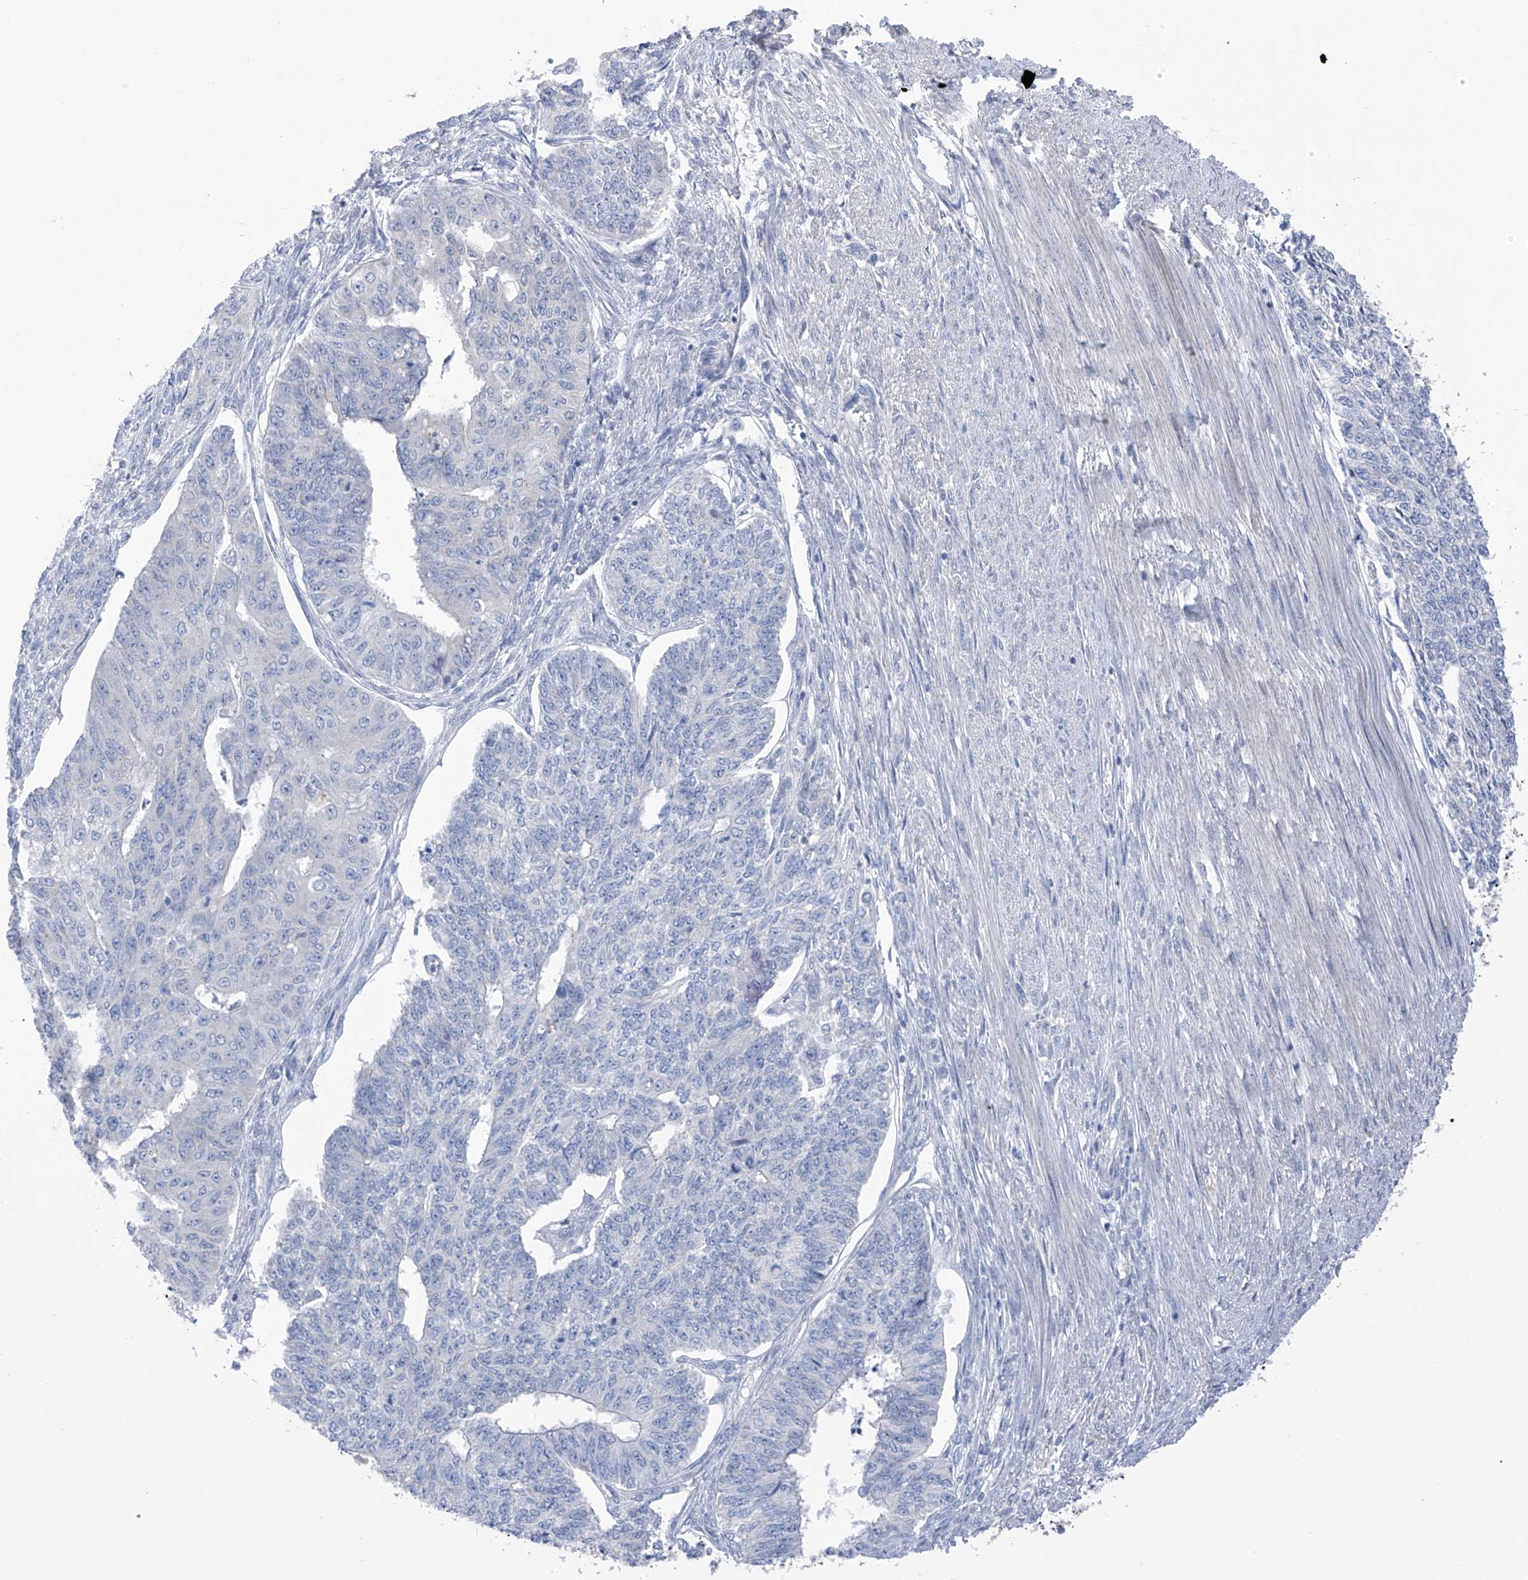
{"staining": {"intensity": "negative", "quantity": "none", "location": "none"}, "tissue": "endometrial cancer", "cell_type": "Tumor cells", "image_type": "cancer", "snomed": [{"axis": "morphology", "description": "Adenocarcinoma, NOS"}, {"axis": "topography", "description": "Endometrium"}], "caption": "Tumor cells are negative for brown protein staining in endometrial adenocarcinoma. (Stains: DAB (3,3'-diaminobenzidine) IHC with hematoxylin counter stain, Microscopy: brightfield microscopy at high magnification).", "gene": "SLCO4A1", "patient": {"sex": "female", "age": 32}}